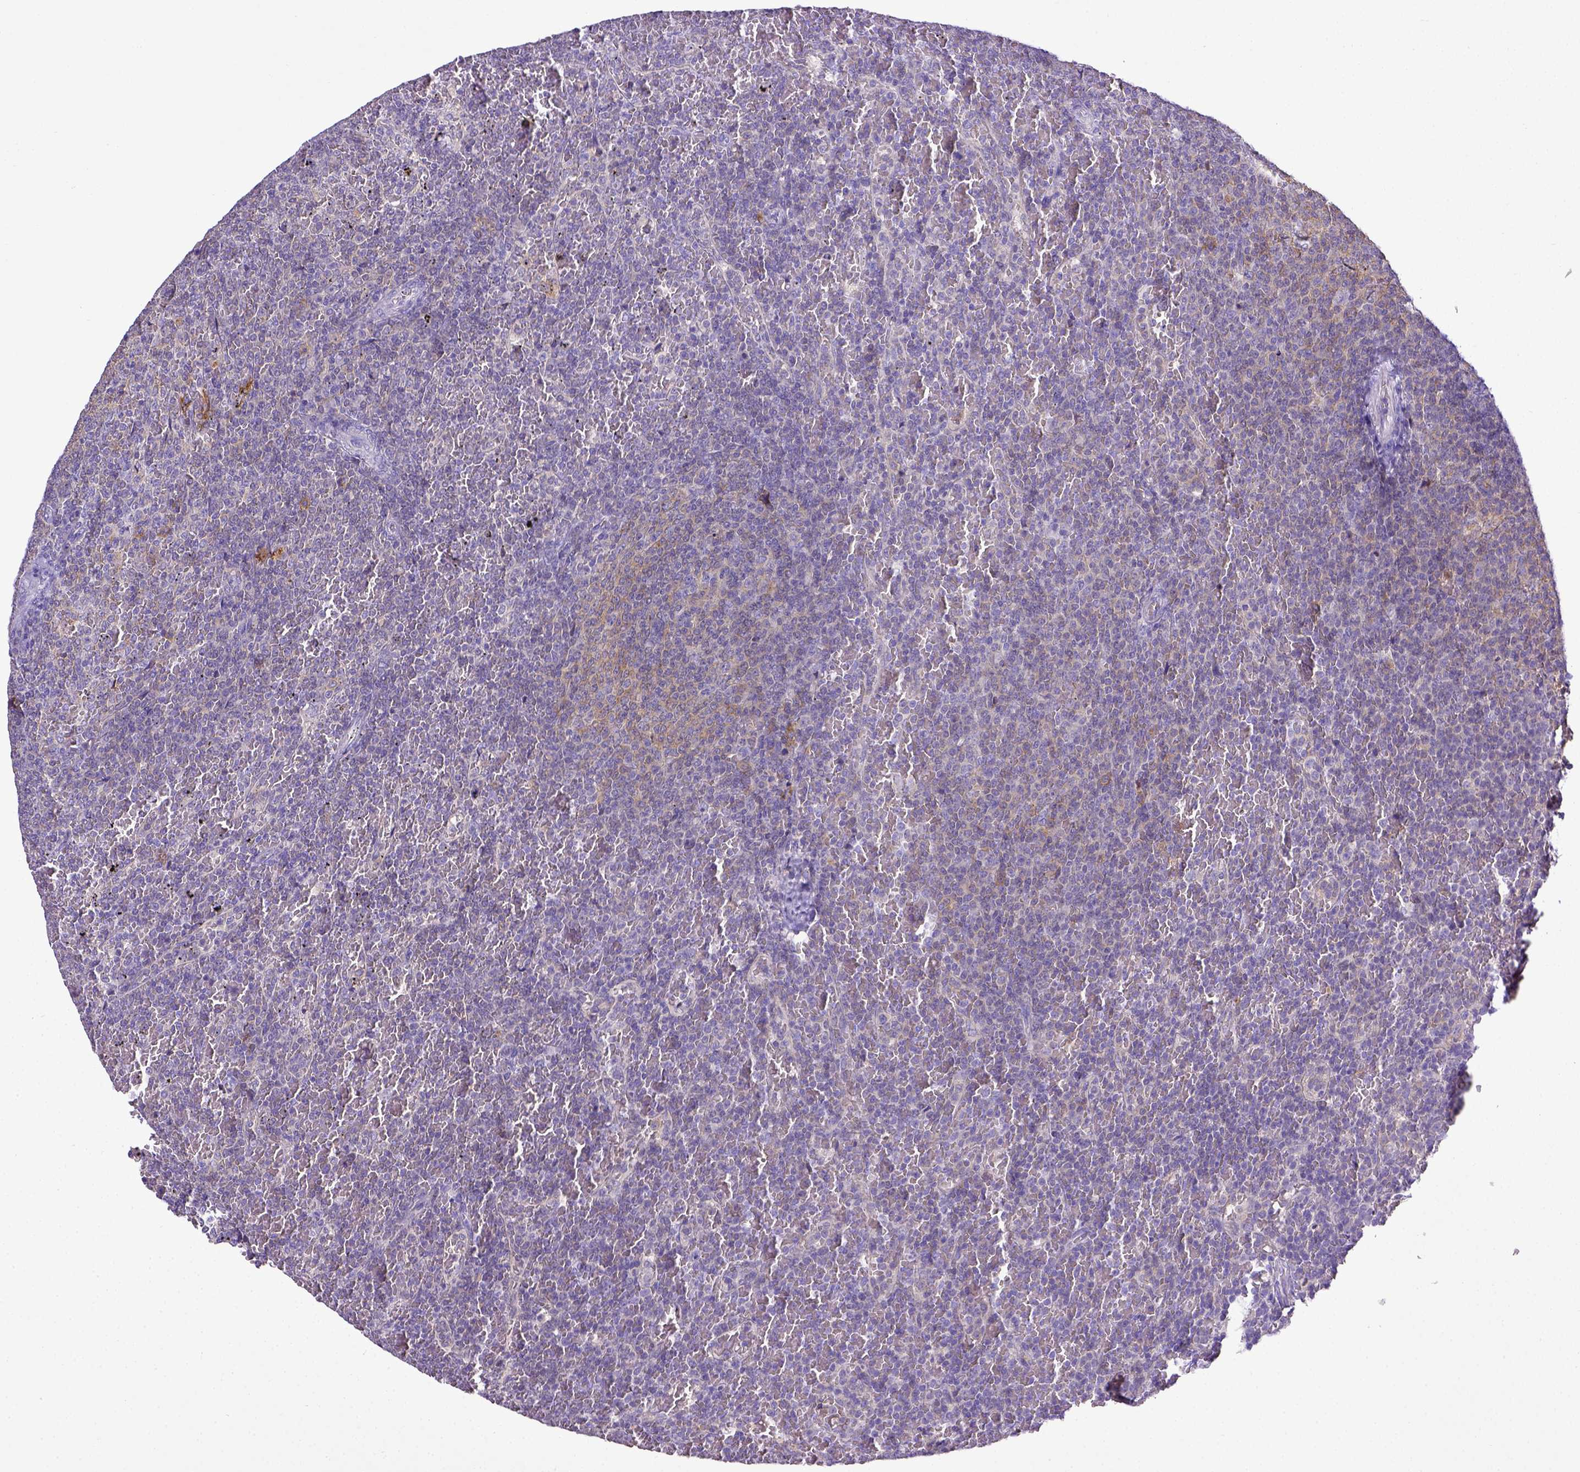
{"staining": {"intensity": "negative", "quantity": "none", "location": "none"}, "tissue": "lymphoma", "cell_type": "Tumor cells", "image_type": "cancer", "snomed": [{"axis": "morphology", "description": "Malignant lymphoma, non-Hodgkin's type, Low grade"}, {"axis": "topography", "description": "Spleen"}], "caption": "Immunohistochemistry (IHC) of lymphoma exhibits no positivity in tumor cells.", "gene": "CD40", "patient": {"sex": "female", "age": 77}}